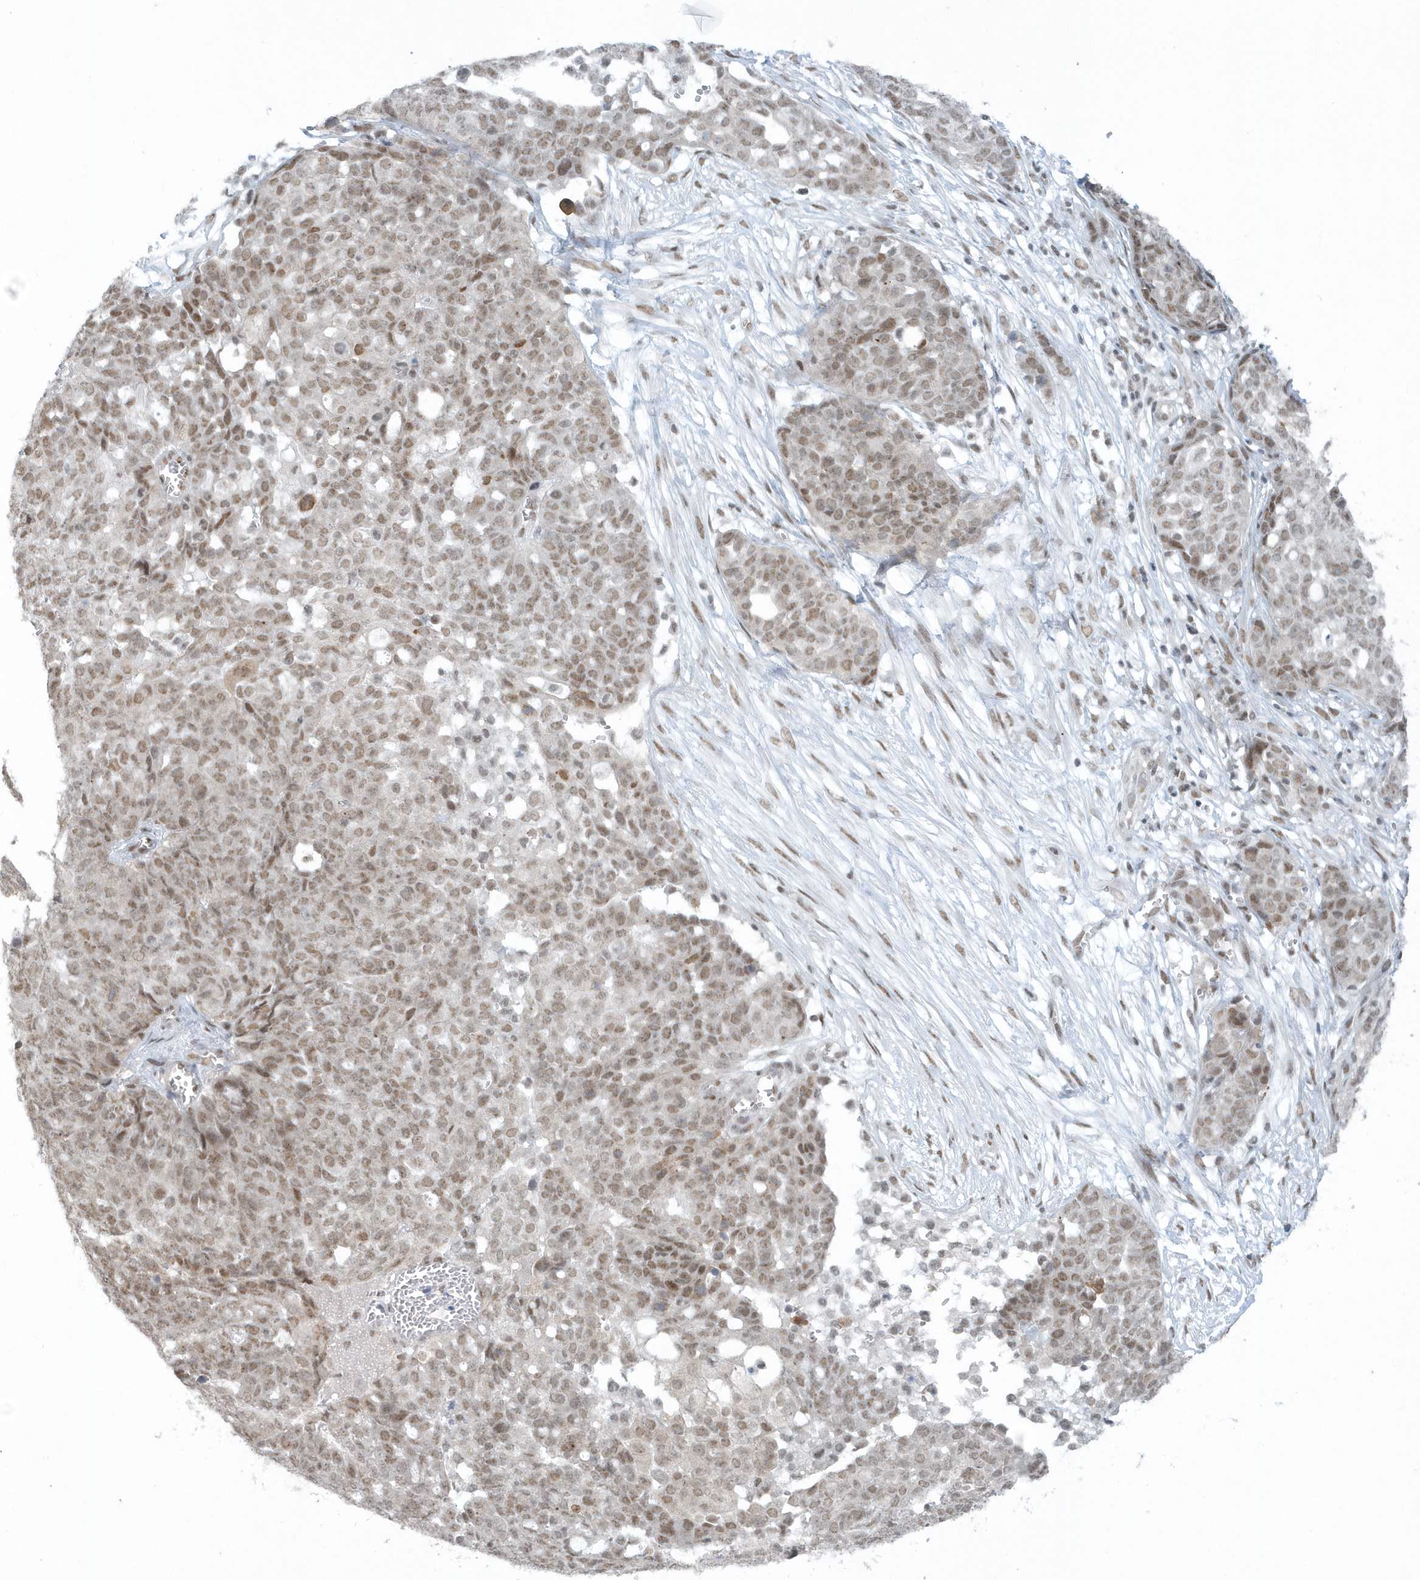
{"staining": {"intensity": "weak", "quantity": ">75%", "location": "nuclear"}, "tissue": "ovarian cancer", "cell_type": "Tumor cells", "image_type": "cancer", "snomed": [{"axis": "morphology", "description": "Cystadenocarcinoma, serous, NOS"}, {"axis": "topography", "description": "Soft tissue"}, {"axis": "topography", "description": "Ovary"}], "caption": "Immunohistochemistry (IHC) histopathology image of human serous cystadenocarcinoma (ovarian) stained for a protein (brown), which demonstrates low levels of weak nuclear expression in about >75% of tumor cells.", "gene": "YTHDC1", "patient": {"sex": "female", "age": 57}}